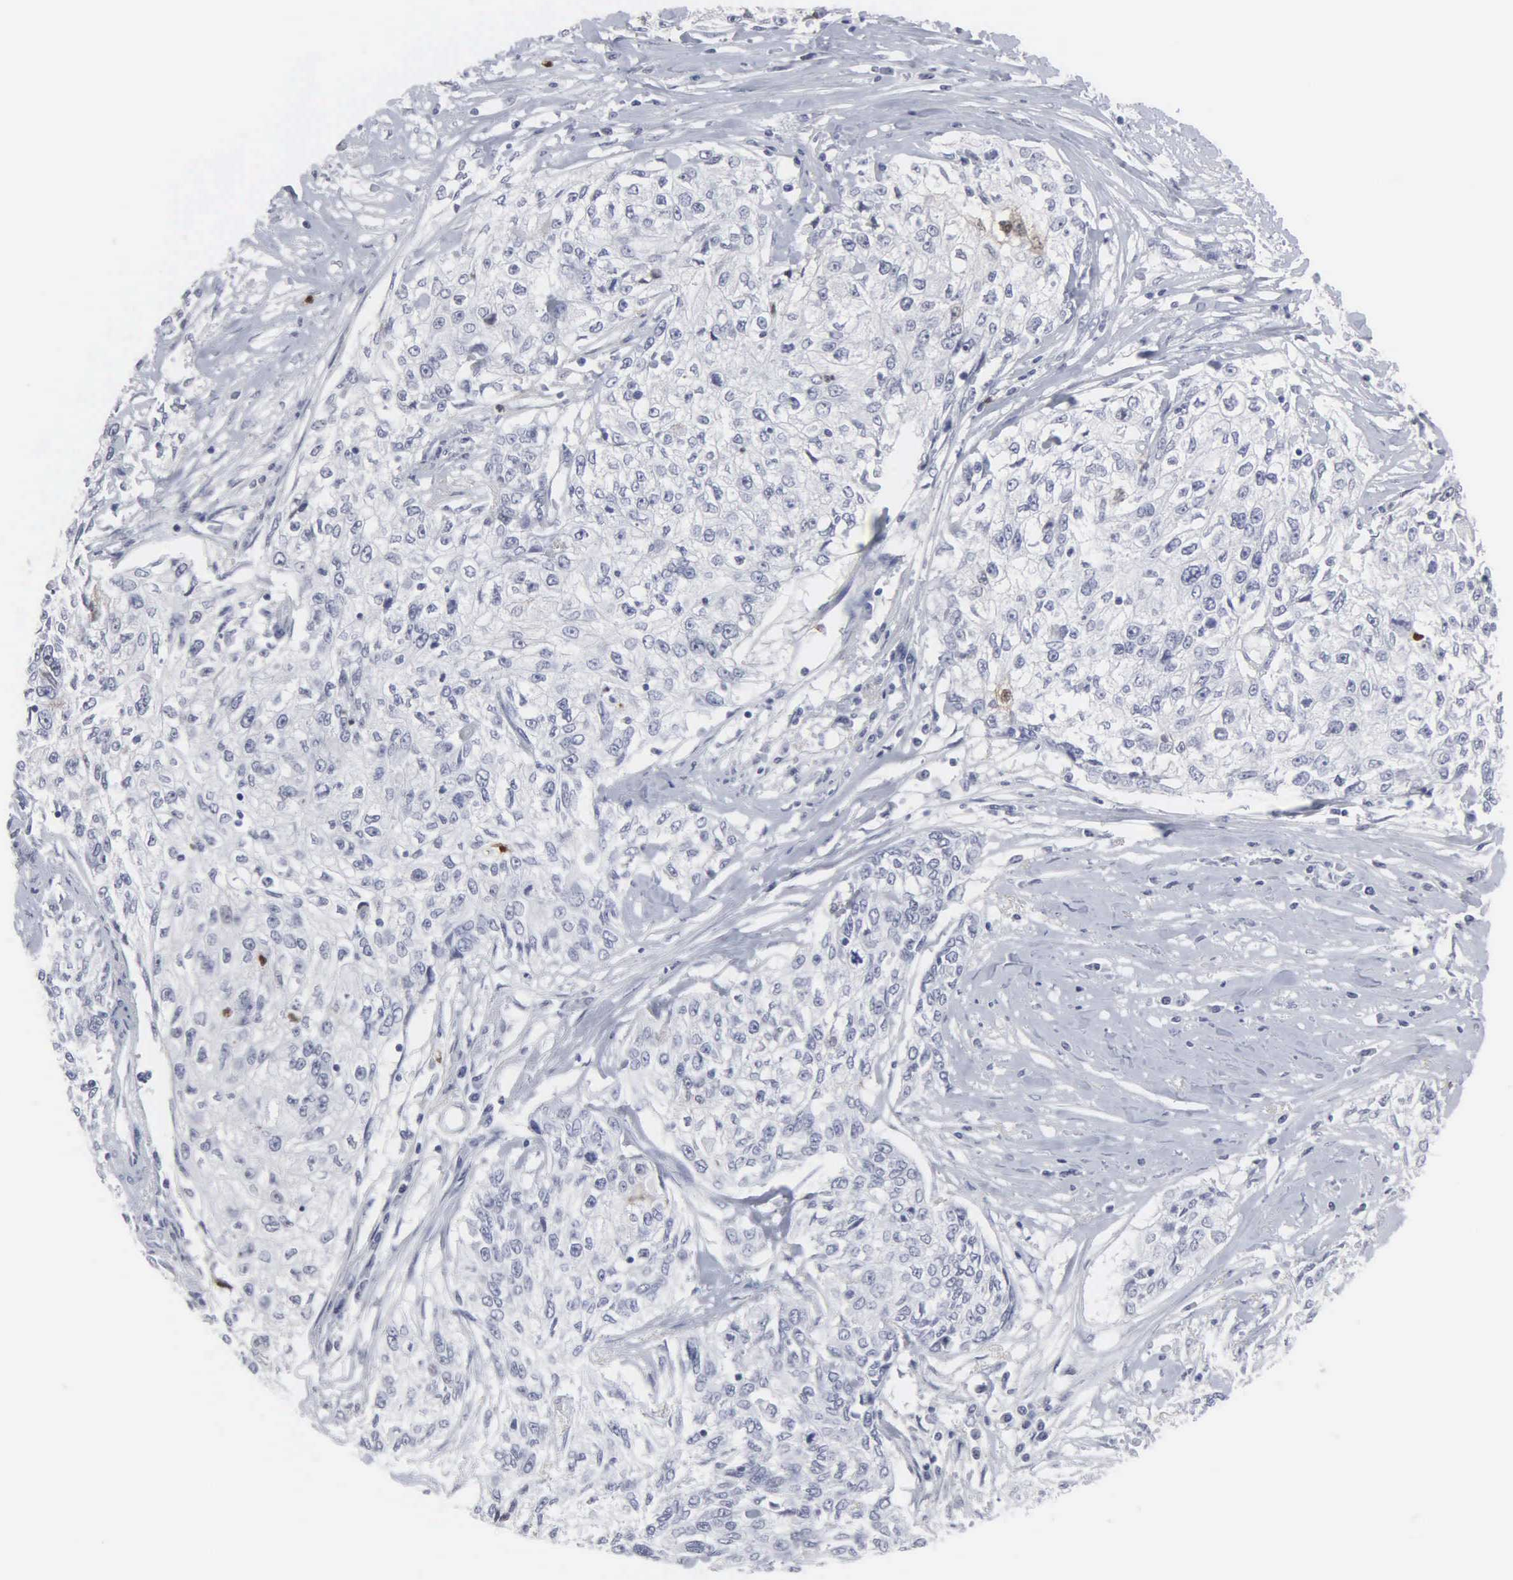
{"staining": {"intensity": "negative", "quantity": "none", "location": "none"}, "tissue": "cervical cancer", "cell_type": "Tumor cells", "image_type": "cancer", "snomed": [{"axis": "morphology", "description": "Squamous cell carcinoma, NOS"}, {"axis": "topography", "description": "Cervix"}], "caption": "Immunohistochemistry of squamous cell carcinoma (cervical) exhibits no positivity in tumor cells.", "gene": "SPIN3", "patient": {"sex": "female", "age": 57}}